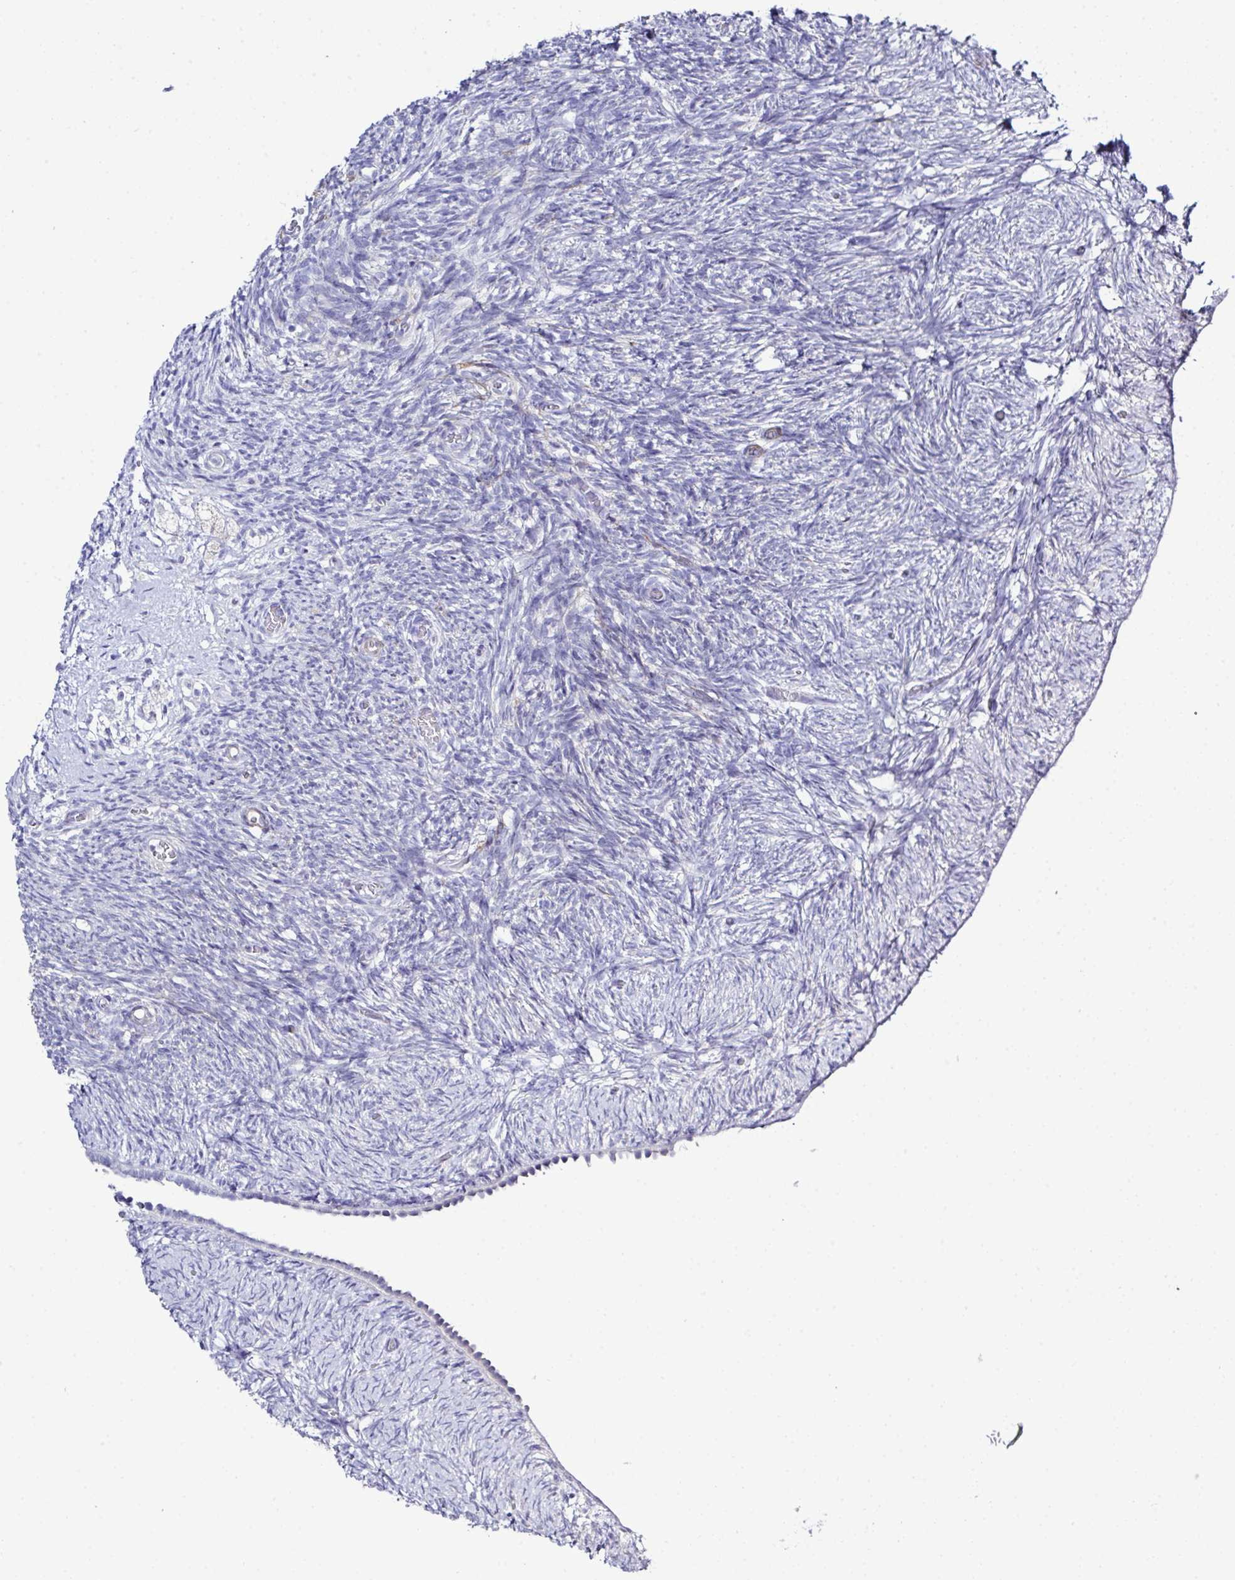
{"staining": {"intensity": "negative", "quantity": "none", "location": "none"}, "tissue": "ovary", "cell_type": "Follicle cells", "image_type": "normal", "snomed": [{"axis": "morphology", "description": "Normal tissue, NOS"}, {"axis": "topography", "description": "Ovary"}], "caption": "A high-resolution micrograph shows IHC staining of benign ovary, which demonstrates no significant staining in follicle cells. Brightfield microscopy of immunohistochemistry (IHC) stained with DAB (3,3'-diaminobenzidine) (brown) and hematoxylin (blue), captured at high magnification.", "gene": "MED11", "patient": {"sex": "female", "age": 39}}